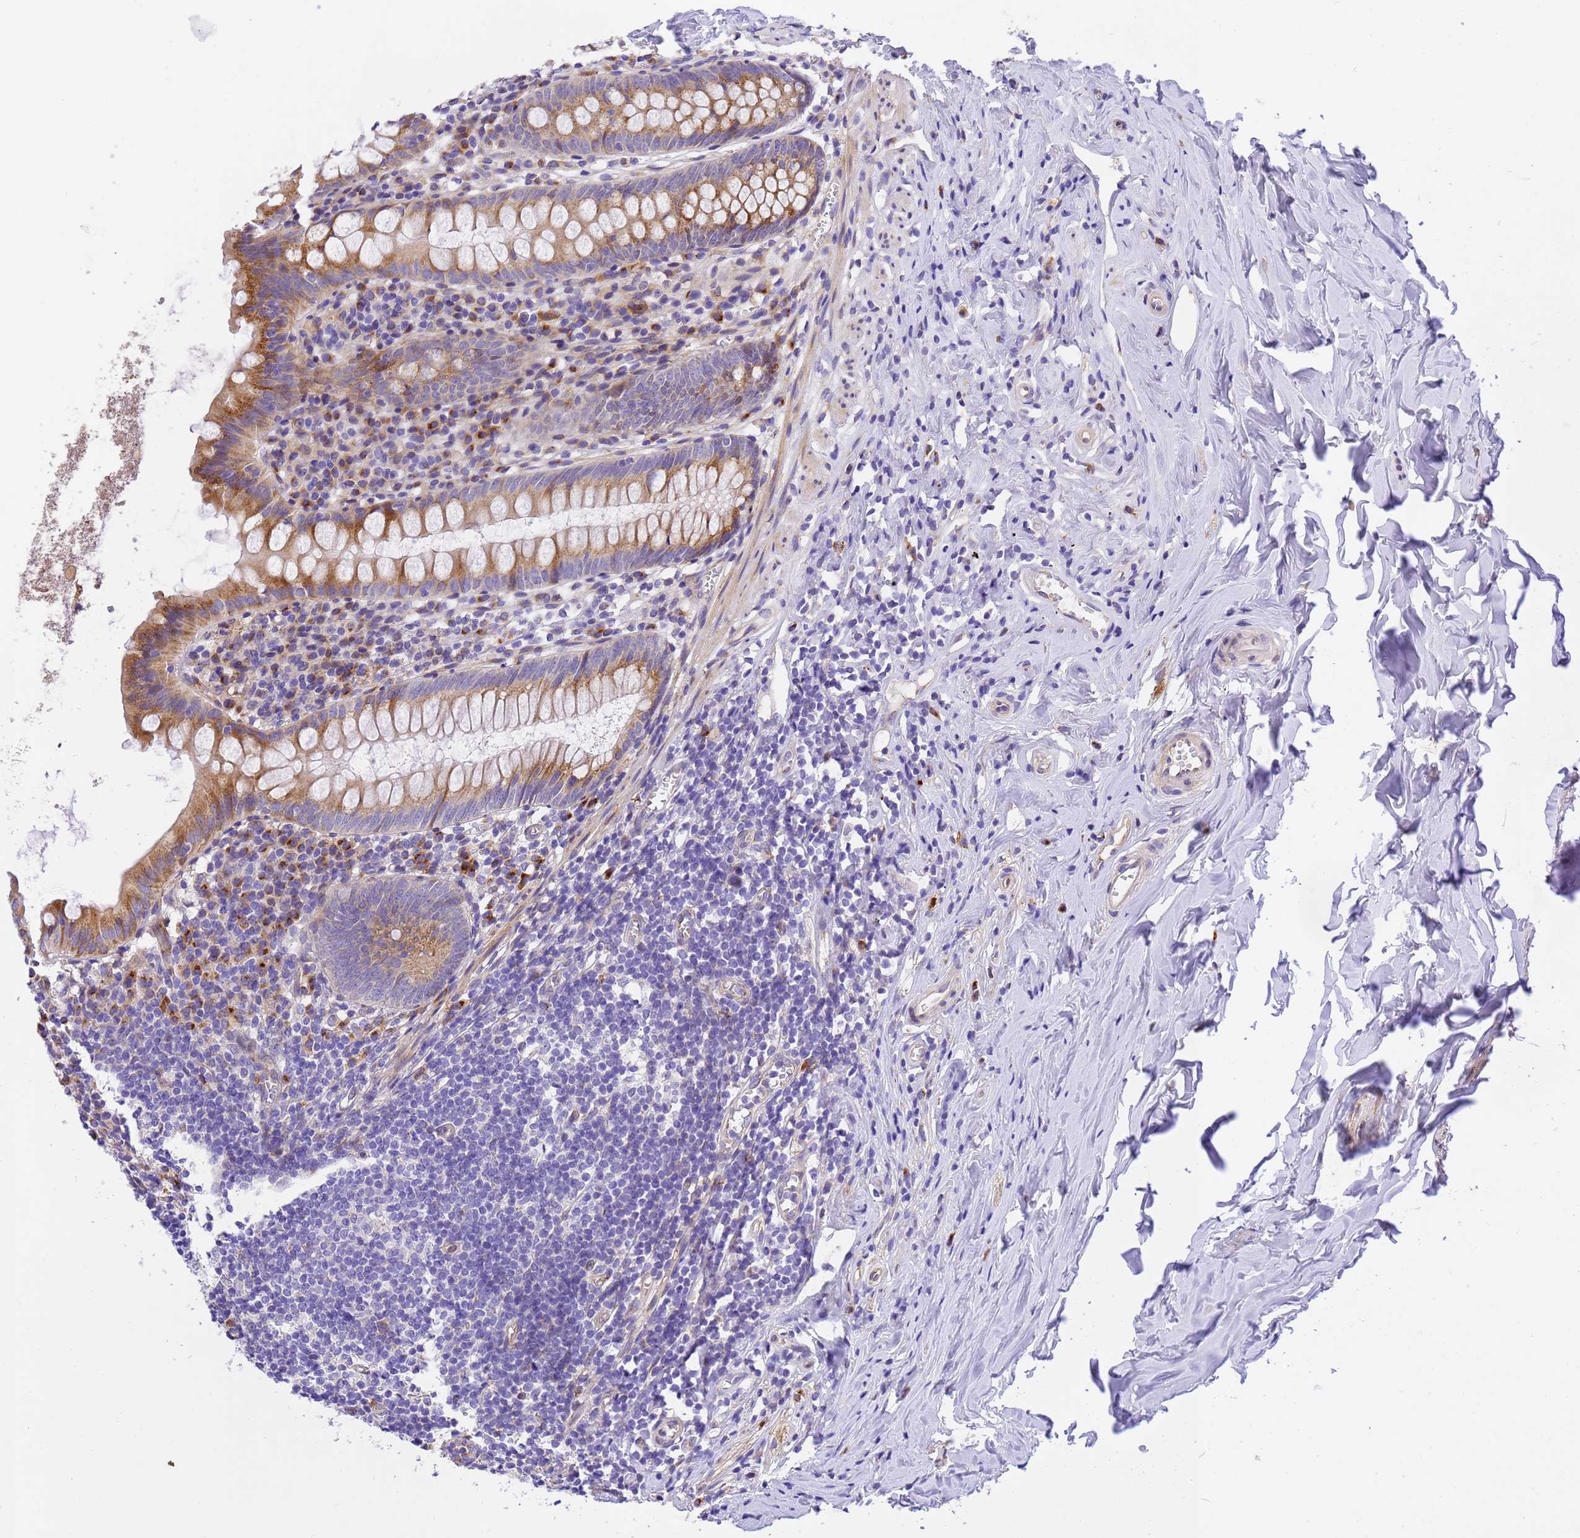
{"staining": {"intensity": "moderate", "quantity": ">75%", "location": "cytoplasmic/membranous"}, "tissue": "appendix", "cell_type": "Glandular cells", "image_type": "normal", "snomed": [{"axis": "morphology", "description": "Normal tissue, NOS"}, {"axis": "topography", "description": "Appendix"}], "caption": "A medium amount of moderate cytoplasmic/membranous expression is seen in approximately >75% of glandular cells in unremarkable appendix. Using DAB (brown) and hematoxylin (blue) stains, captured at high magnification using brightfield microscopy.", "gene": "RHBDD3", "patient": {"sex": "female", "age": 51}}